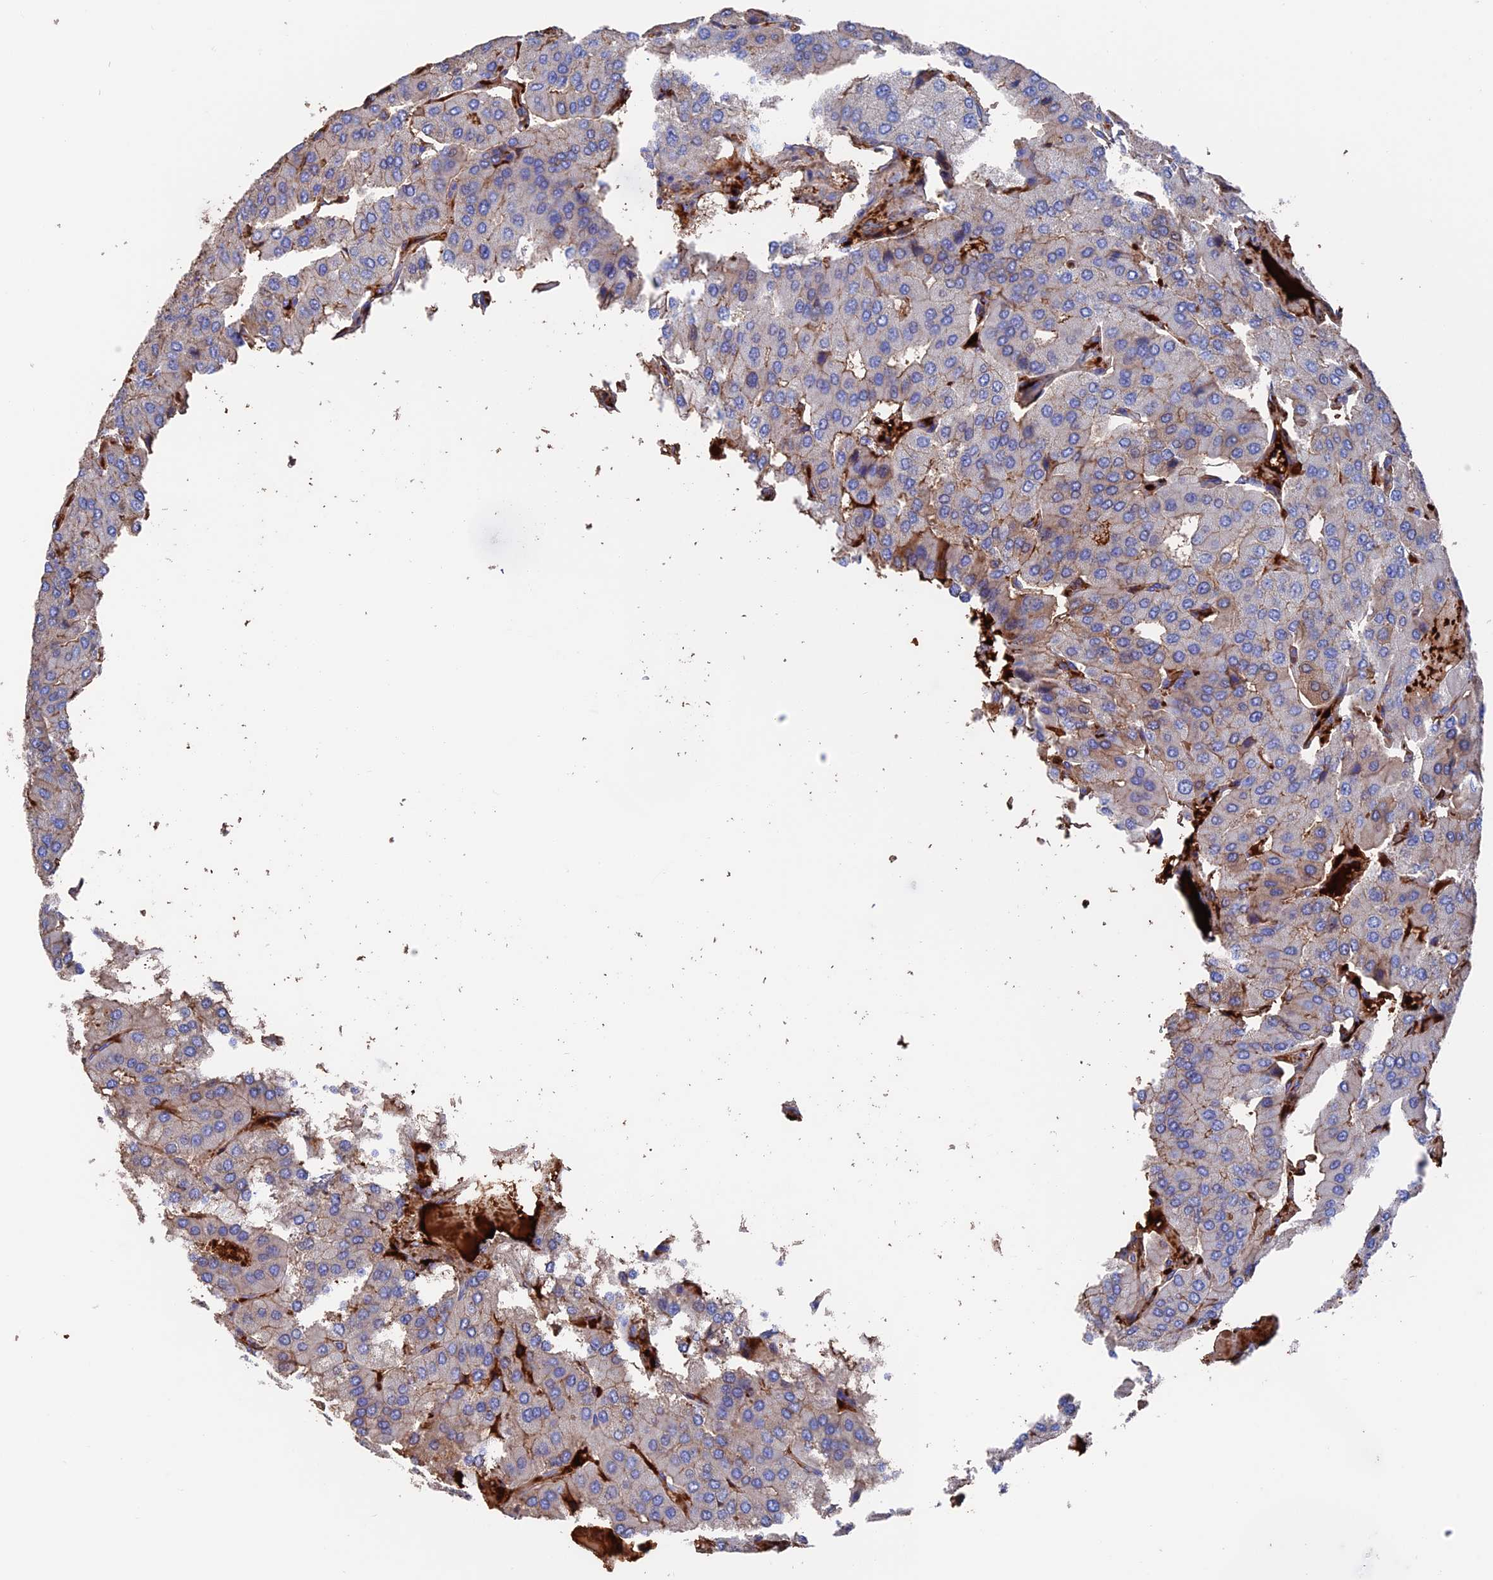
{"staining": {"intensity": "moderate", "quantity": "<25%", "location": "cytoplasmic/membranous"}, "tissue": "parathyroid gland", "cell_type": "Glandular cells", "image_type": "normal", "snomed": [{"axis": "morphology", "description": "Normal tissue, NOS"}, {"axis": "morphology", "description": "Adenoma, NOS"}, {"axis": "topography", "description": "Parathyroid gland"}], "caption": "This image exhibits IHC staining of unremarkable parathyroid gland, with low moderate cytoplasmic/membranous positivity in about <25% of glandular cells.", "gene": "HPF1", "patient": {"sex": "female", "age": 86}}